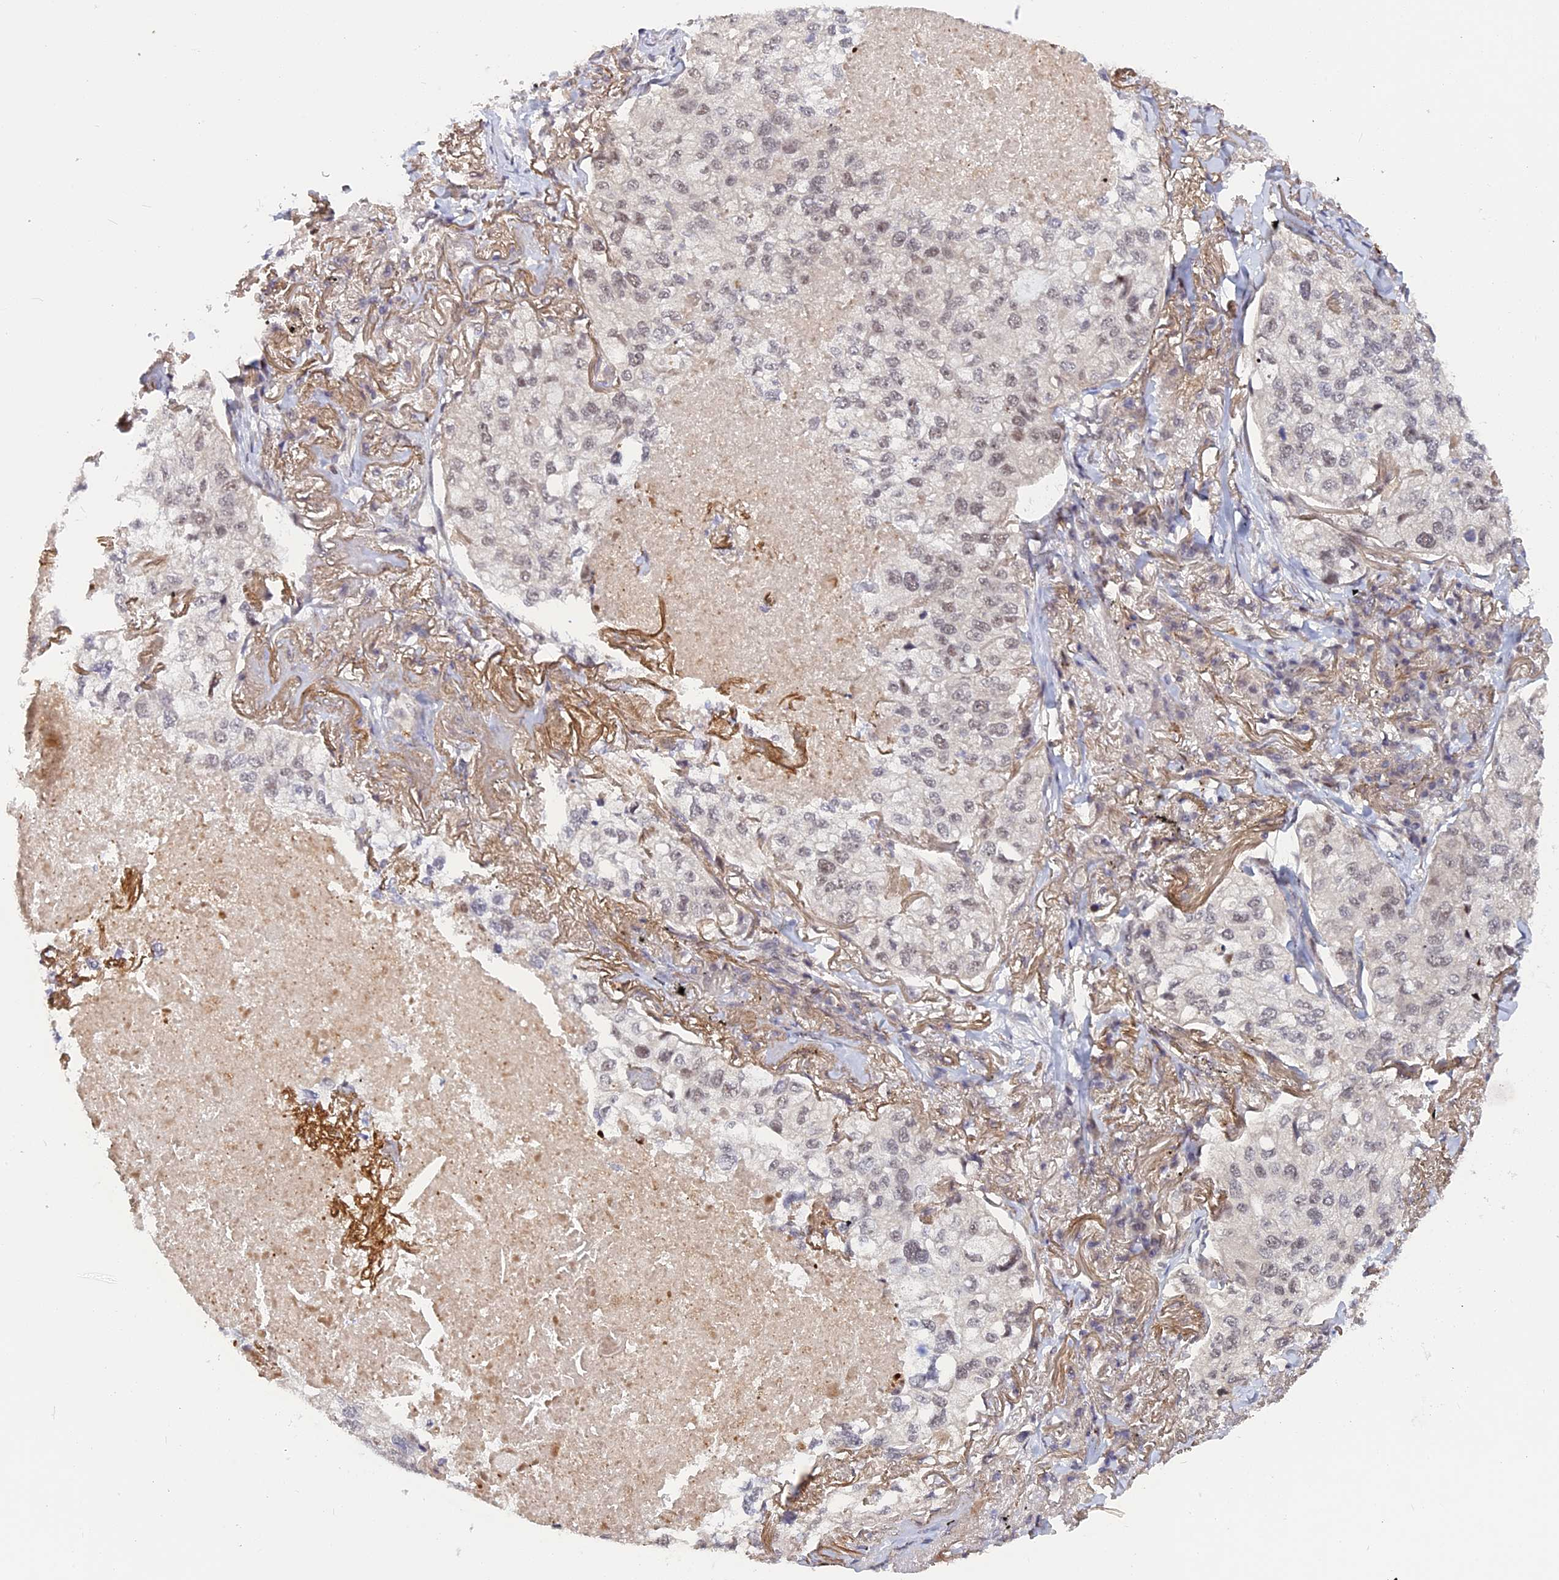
{"staining": {"intensity": "weak", "quantity": "25%-75%", "location": "nuclear"}, "tissue": "lung cancer", "cell_type": "Tumor cells", "image_type": "cancer", "snomed": [{"axis": "morphology", "description": "Adenocarcinoma, NOS"}, {"axis": "topography", "description": "Lung"}], "caption": "Tumor cells display low levels of weak nuclear expression in about 25%-75% of cells in adenocarcinoma (lung).", "gene": "POLR2C", "patient": {"sex": "male", "age": 65}}